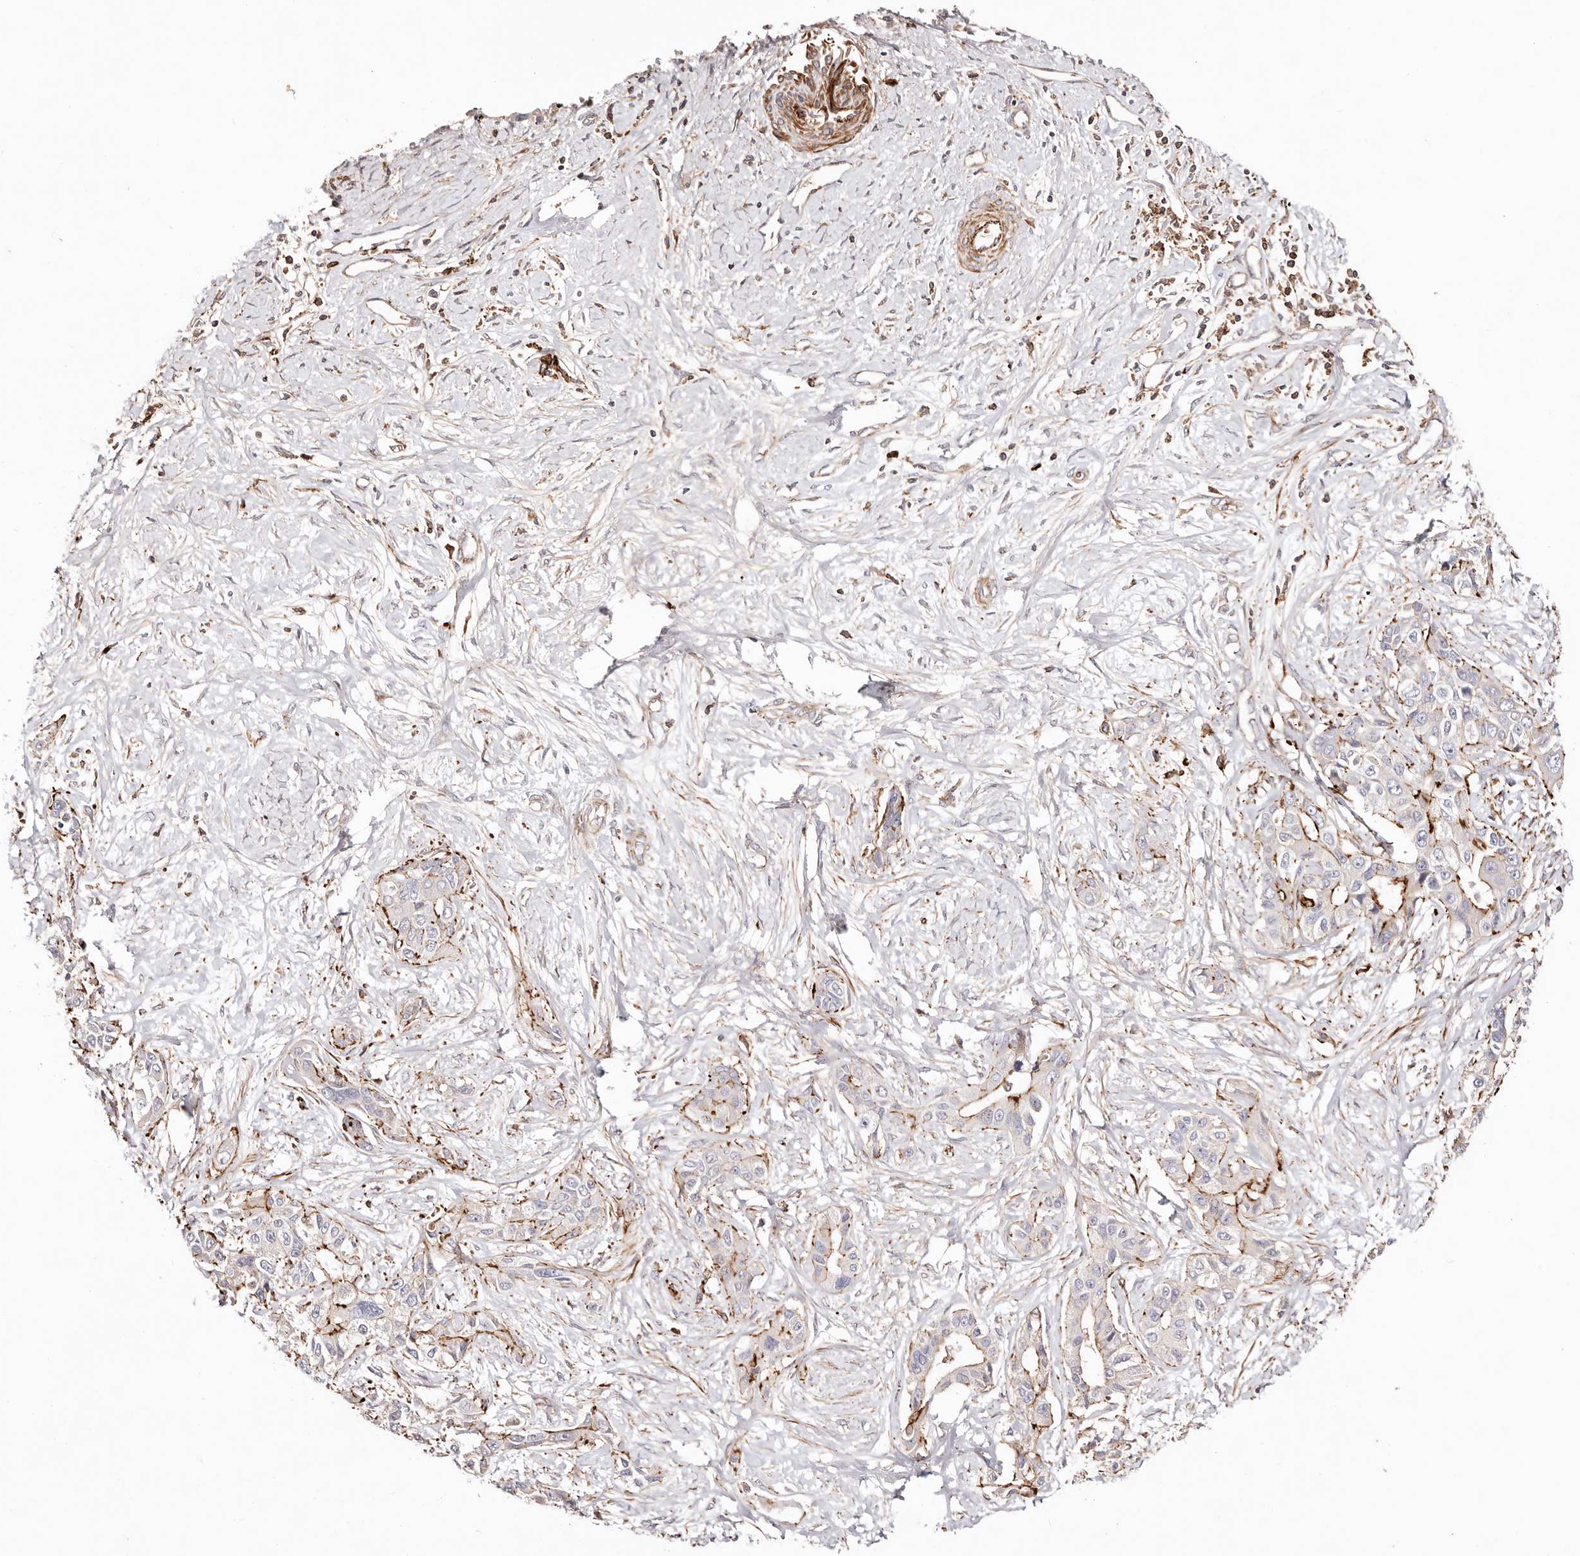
{"staining": {"intensity": "strong", "quantity": "<25%", "location": "cytoplasmic/membranous"}, "tissue": "liver cancer", "cell_type": "Tumor cells", "image_type": "cancer", "snomed": [{"axis": "morphology", "description": "Cholangiocarcinoma"}, {"axis": "topography", "description": "Liver"}], "caption": "Immunohistochemical staining of human liver cancer shows strong cytoplasmic/membranous protein positivity in about <25% of tumor cells.", "gene": "PTPN22", "patient": {"sex": "male", "age": 59}}